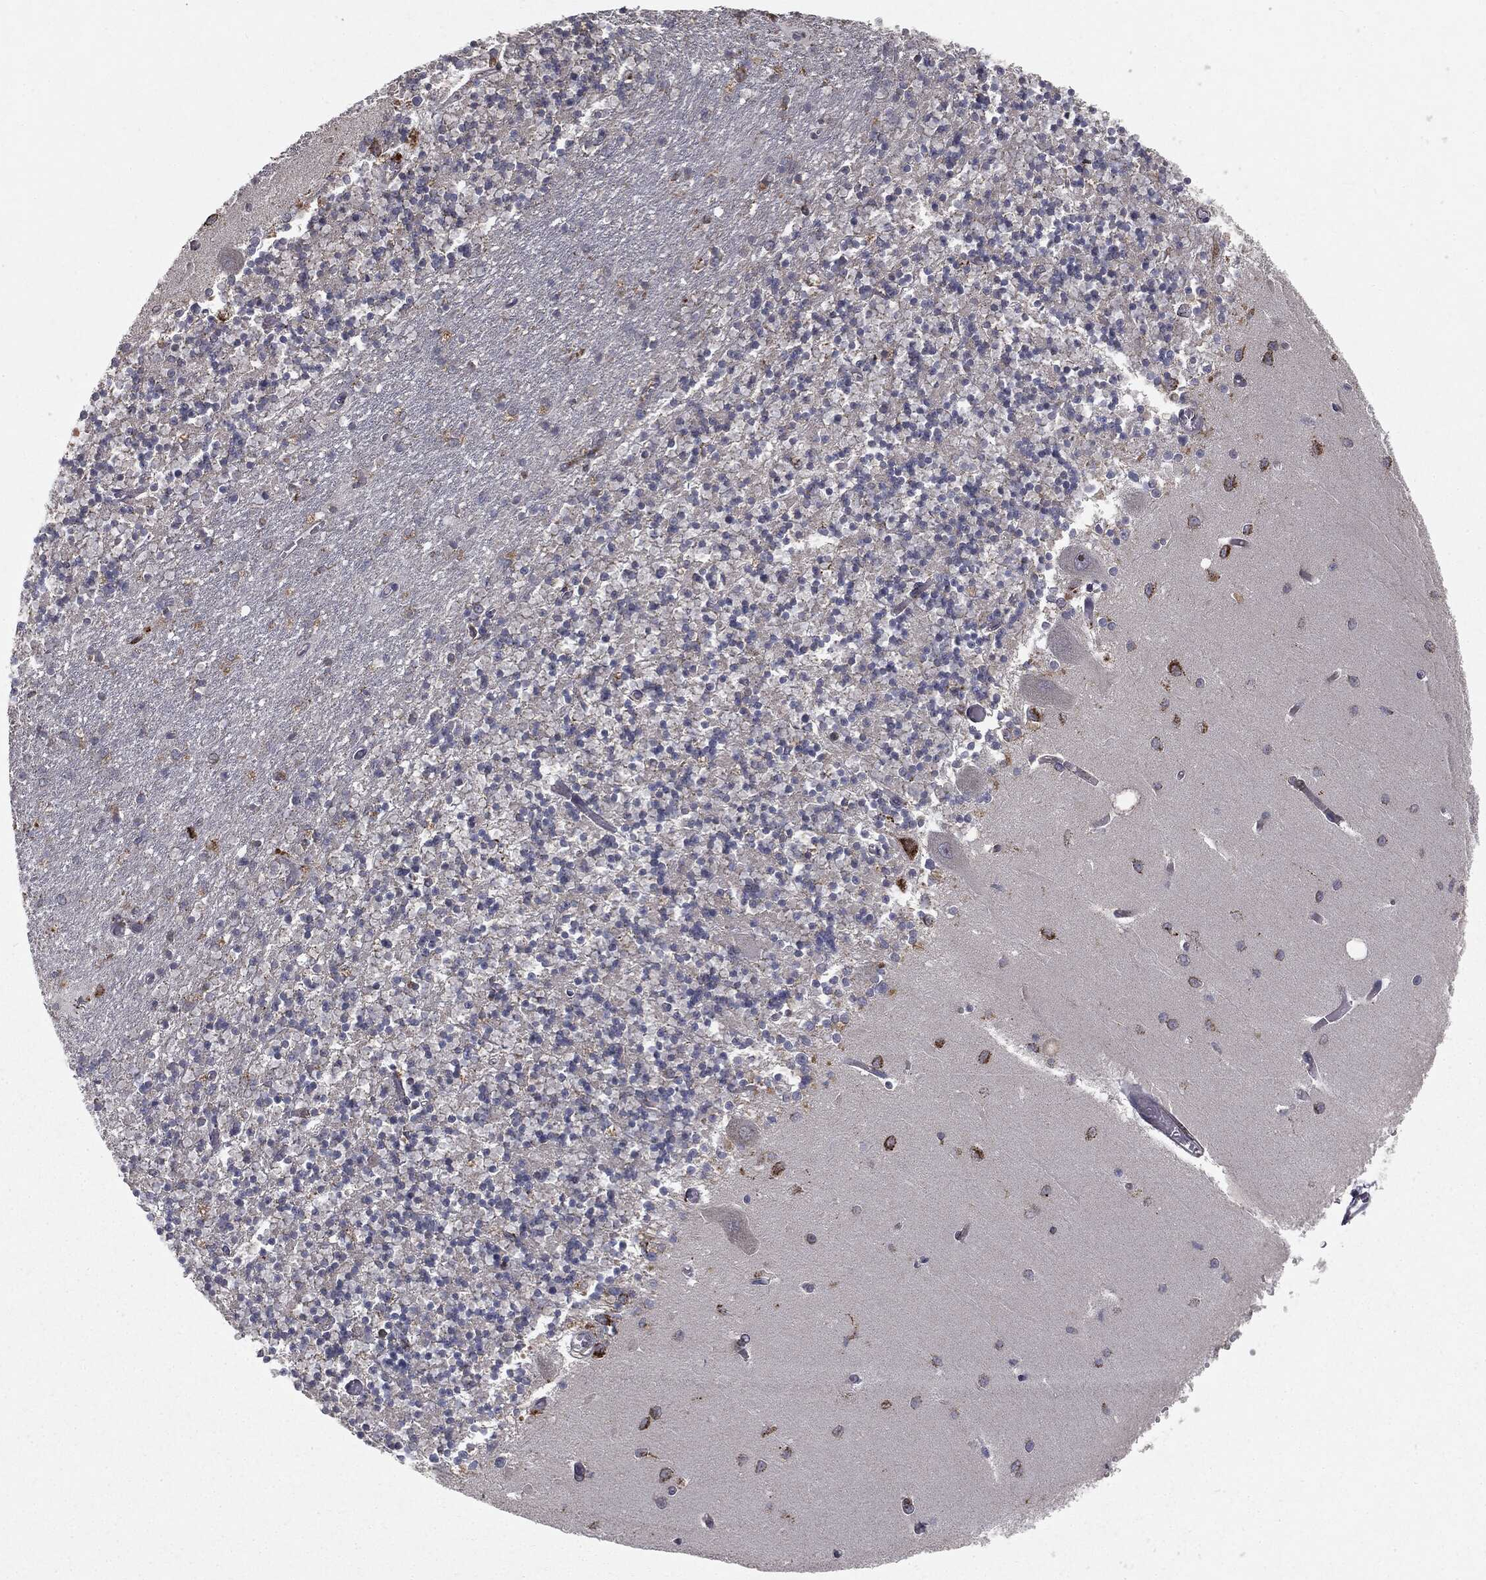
{"staining": {"intensity": "strong", "quantity": "<25%", "location": "cytoplasmic/membranous"}, "tissue": "cerebellum", "cell_type": "Cells in granular layer", "image_type": "normal", "snomed": [{"axis": "morphology", "description": "Normal tissue, NOS"}, {"axis": "topography", "description": "Cerebellum"}], "caption": "The photomicrograph displays immunohistochemical staining of unremarkable cerebellum. There is strong cytoplasmic/membranous staining is present in approximately <25% of cells in granular layer. The staining was performed using DAB to visualize the protein expression in brown, while the nuclei were stained in blue with hematoxylin (Magnification: 20x).", "gene": "CTSA", "patient": {"sex": "female", "age": 64}}